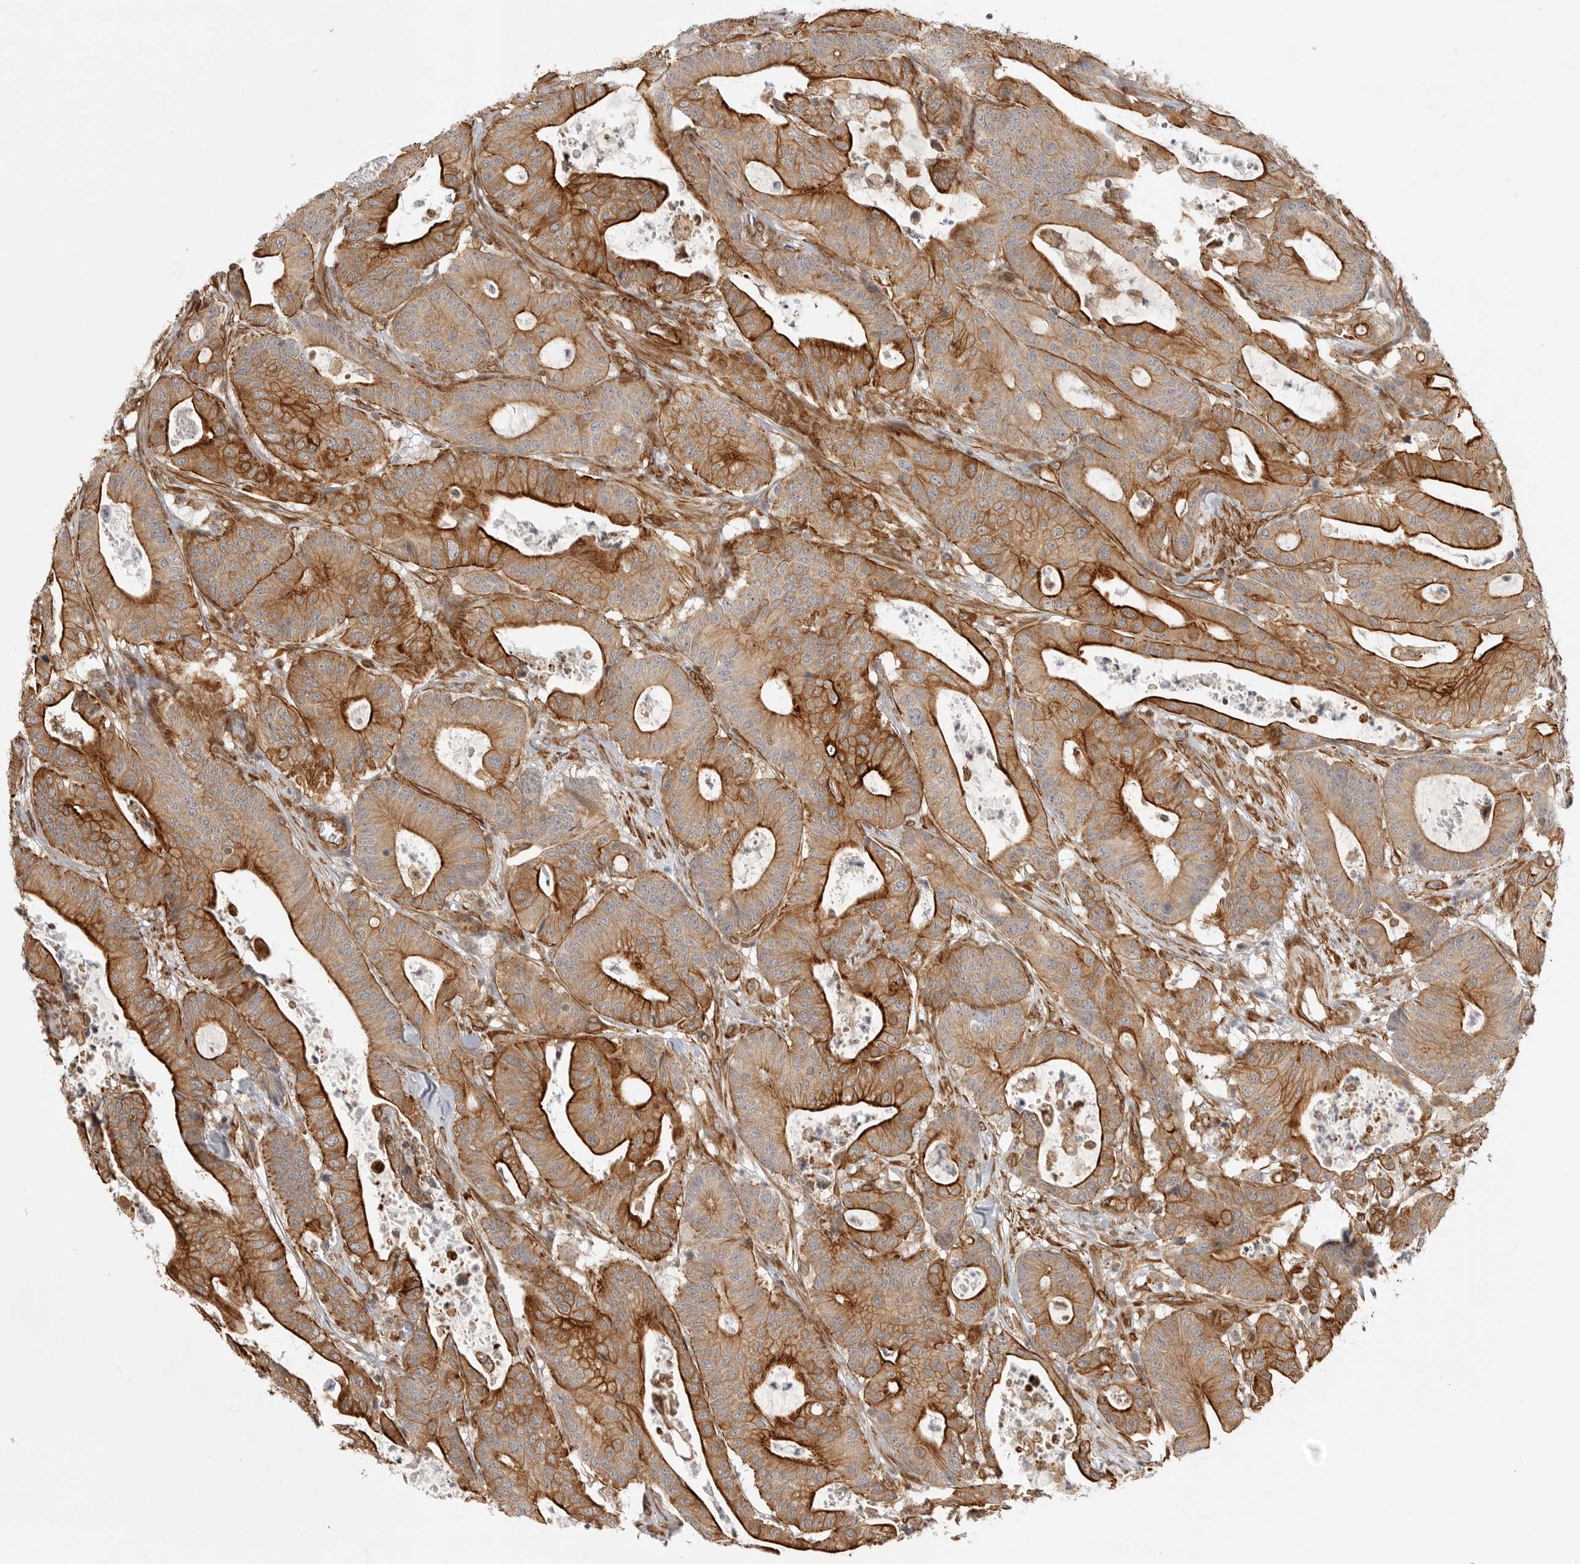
{"staining": {"intensity": "strong", "quantity": ">75%", "location": "cytoplasmic/membranous"}, "tissue": "colorectal cancer", "cell_type": "Tumor cells", "image_type": "cancer", "snomed": [{"axis": "morphology", "description": "Adenocarcinoma, NOS"}, {"axis": "topography", "description": "Colon"}], "caption": "Adenocarcinoma (colorectal) tissue shows strong cytoplasmic/membranous staining in approximately >75% of tumor cells", "gene": "ATOH7", "patient": {"sex": "female", "age": 84}}